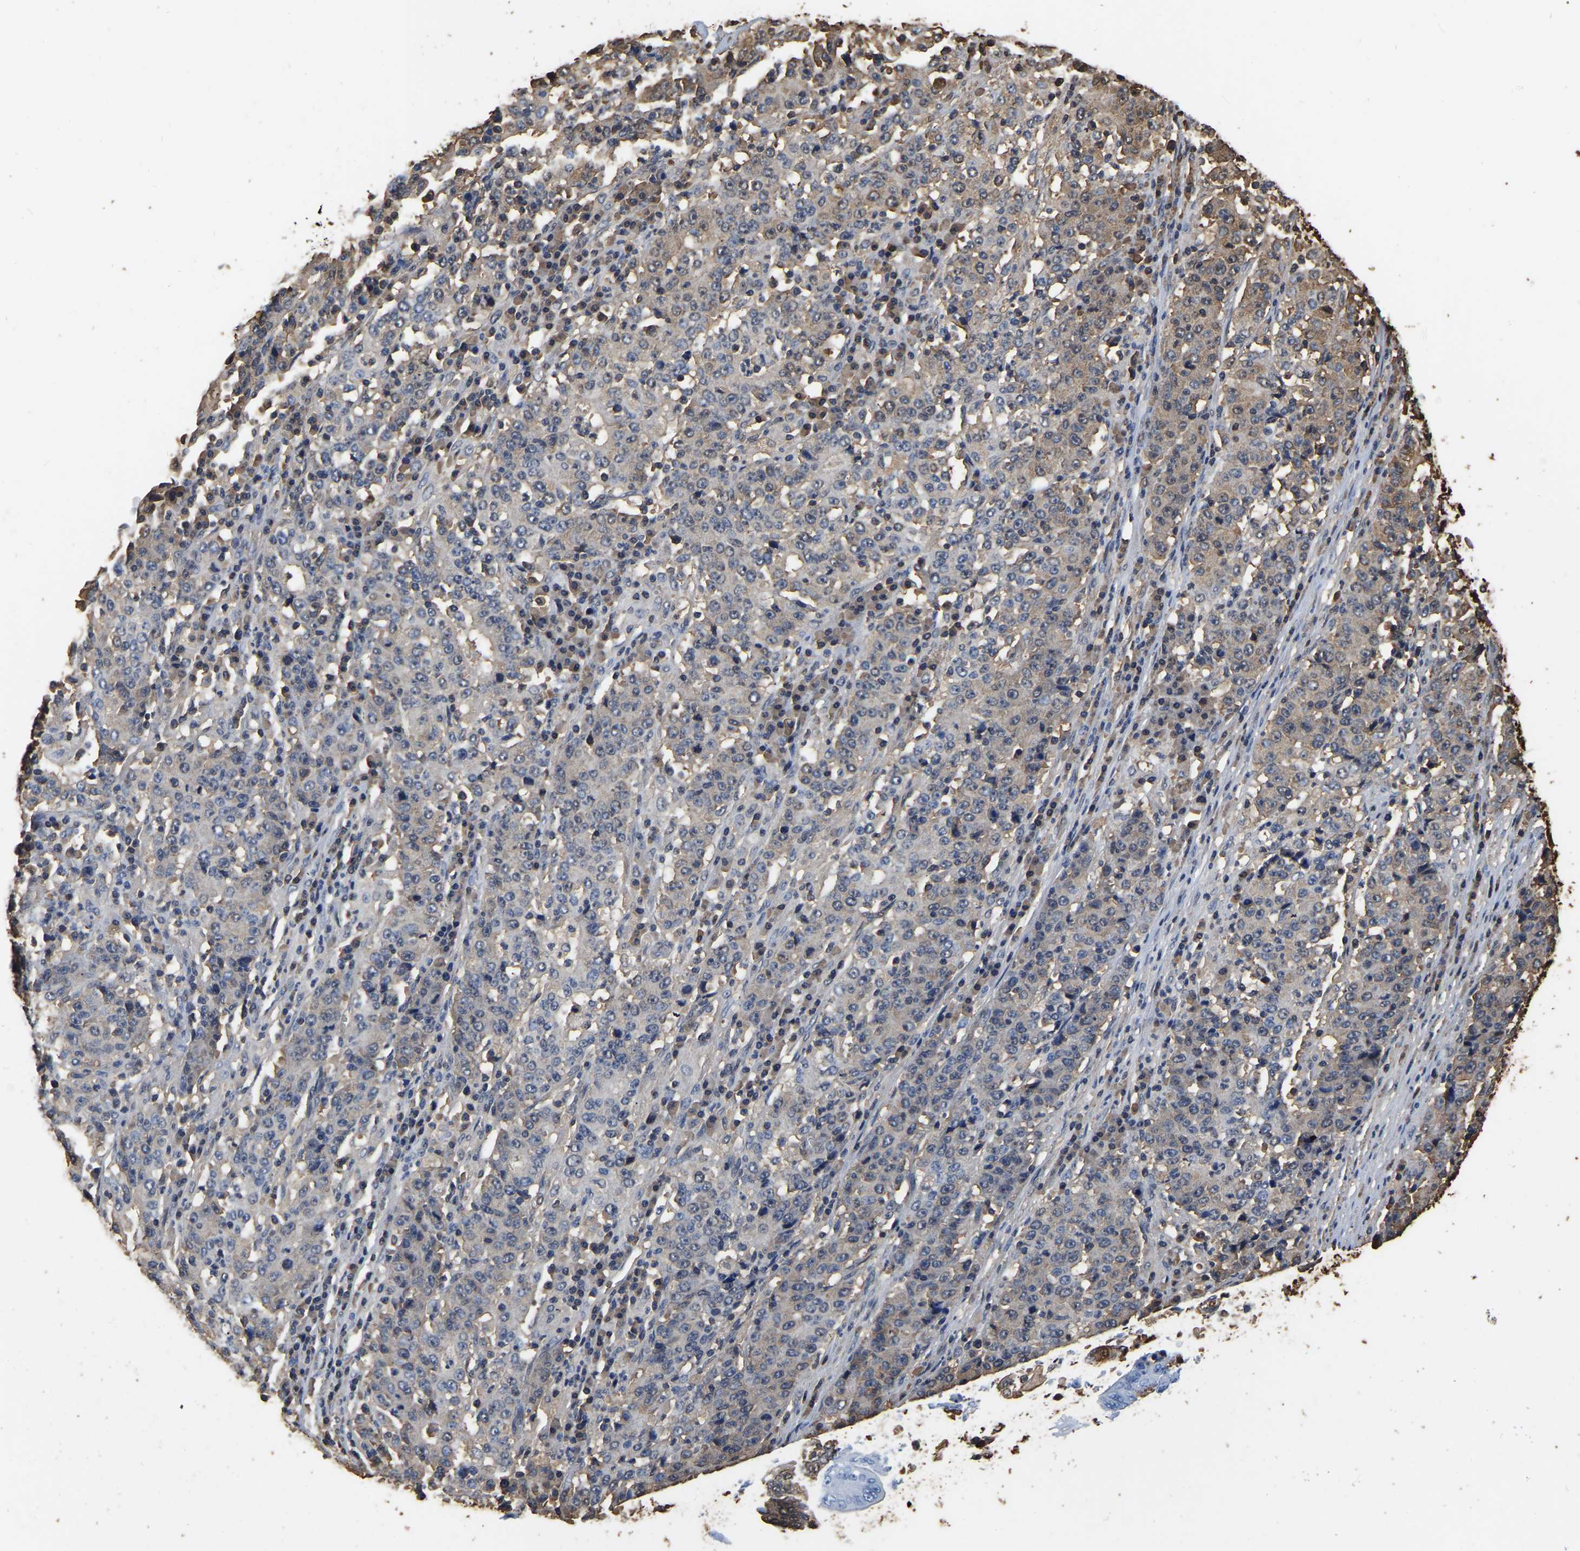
{"staining": {"intensity": "moderate", "quantity": "<25%", "location": "cytoplasmic/membranous"}, "tissue": "stomach cancer", "cell_type": "Tumor cells", "image_type": "cancer", "snomed": [{"axis": "morphology", "description": "Adenocarcinoma, NOS"}, {"axis": "topography", "description": "Stomach"}], "caption": "Human stomach cancer stained for a protein (brown) displays moderate cytoplasmic/membranous positive staining in about <25% of tumor cells.", "gene": "LDHB", "patient": {"sex": "female", "age": 65}}